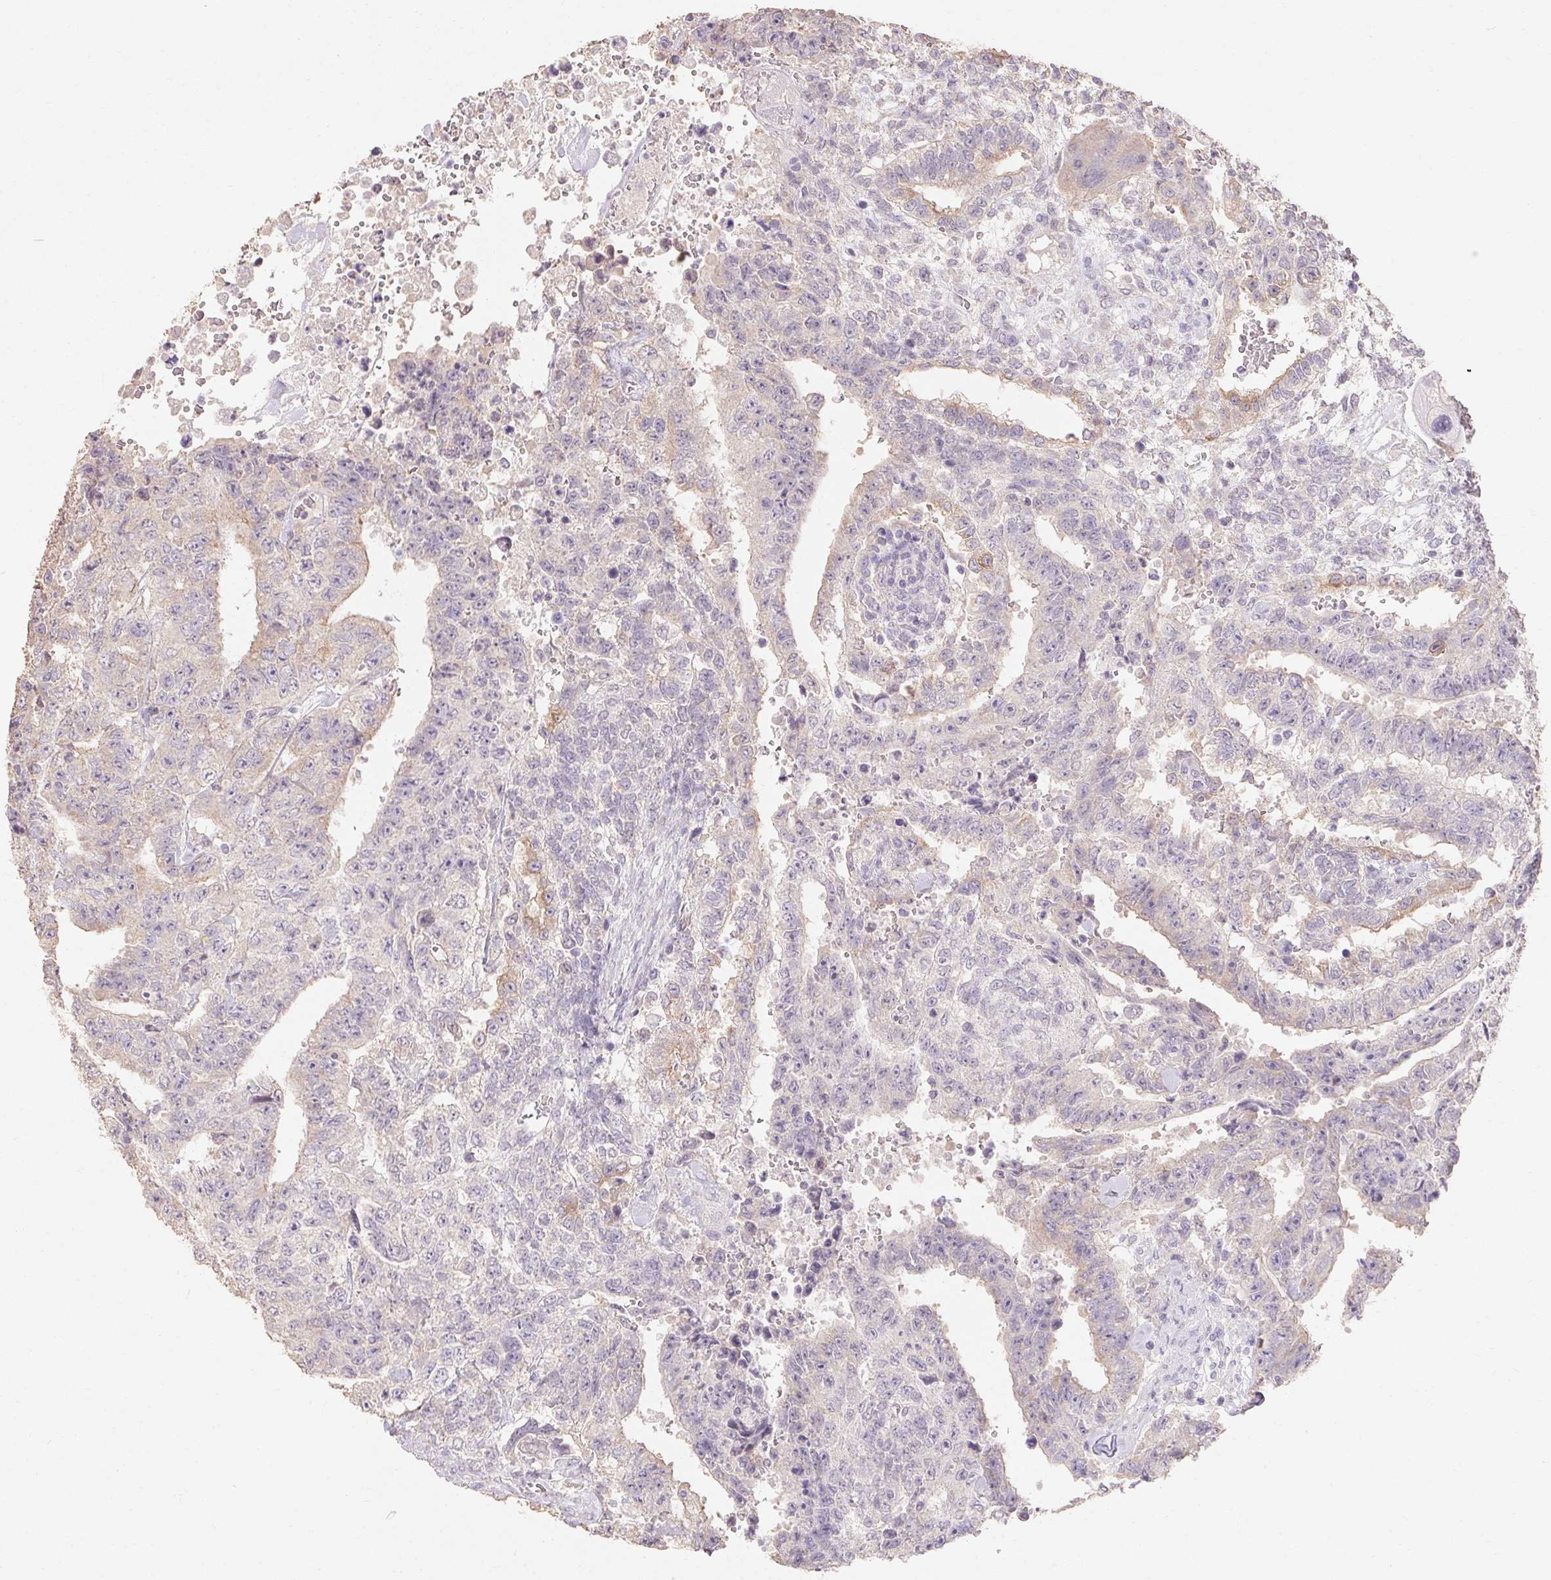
{"staining": {"intensity": "weak", "quantity": "<25%", "location": "cytoplasmic/membranous"}, "tissue": "testis cancer", "cell_type": "Tumor cells", "image_type": "cancer", "snomed": [{"axis": "morphology", "description": "Carcinoma, Embryonal, NOS"}, {"axis": "topography", "description": "Testis"}], "caption": "IHC of human testis embryonal carcinoma shows no staining in tumor cells.", "gene": "MAP7D2", "patient": {"sex": "male", "age": 24}}